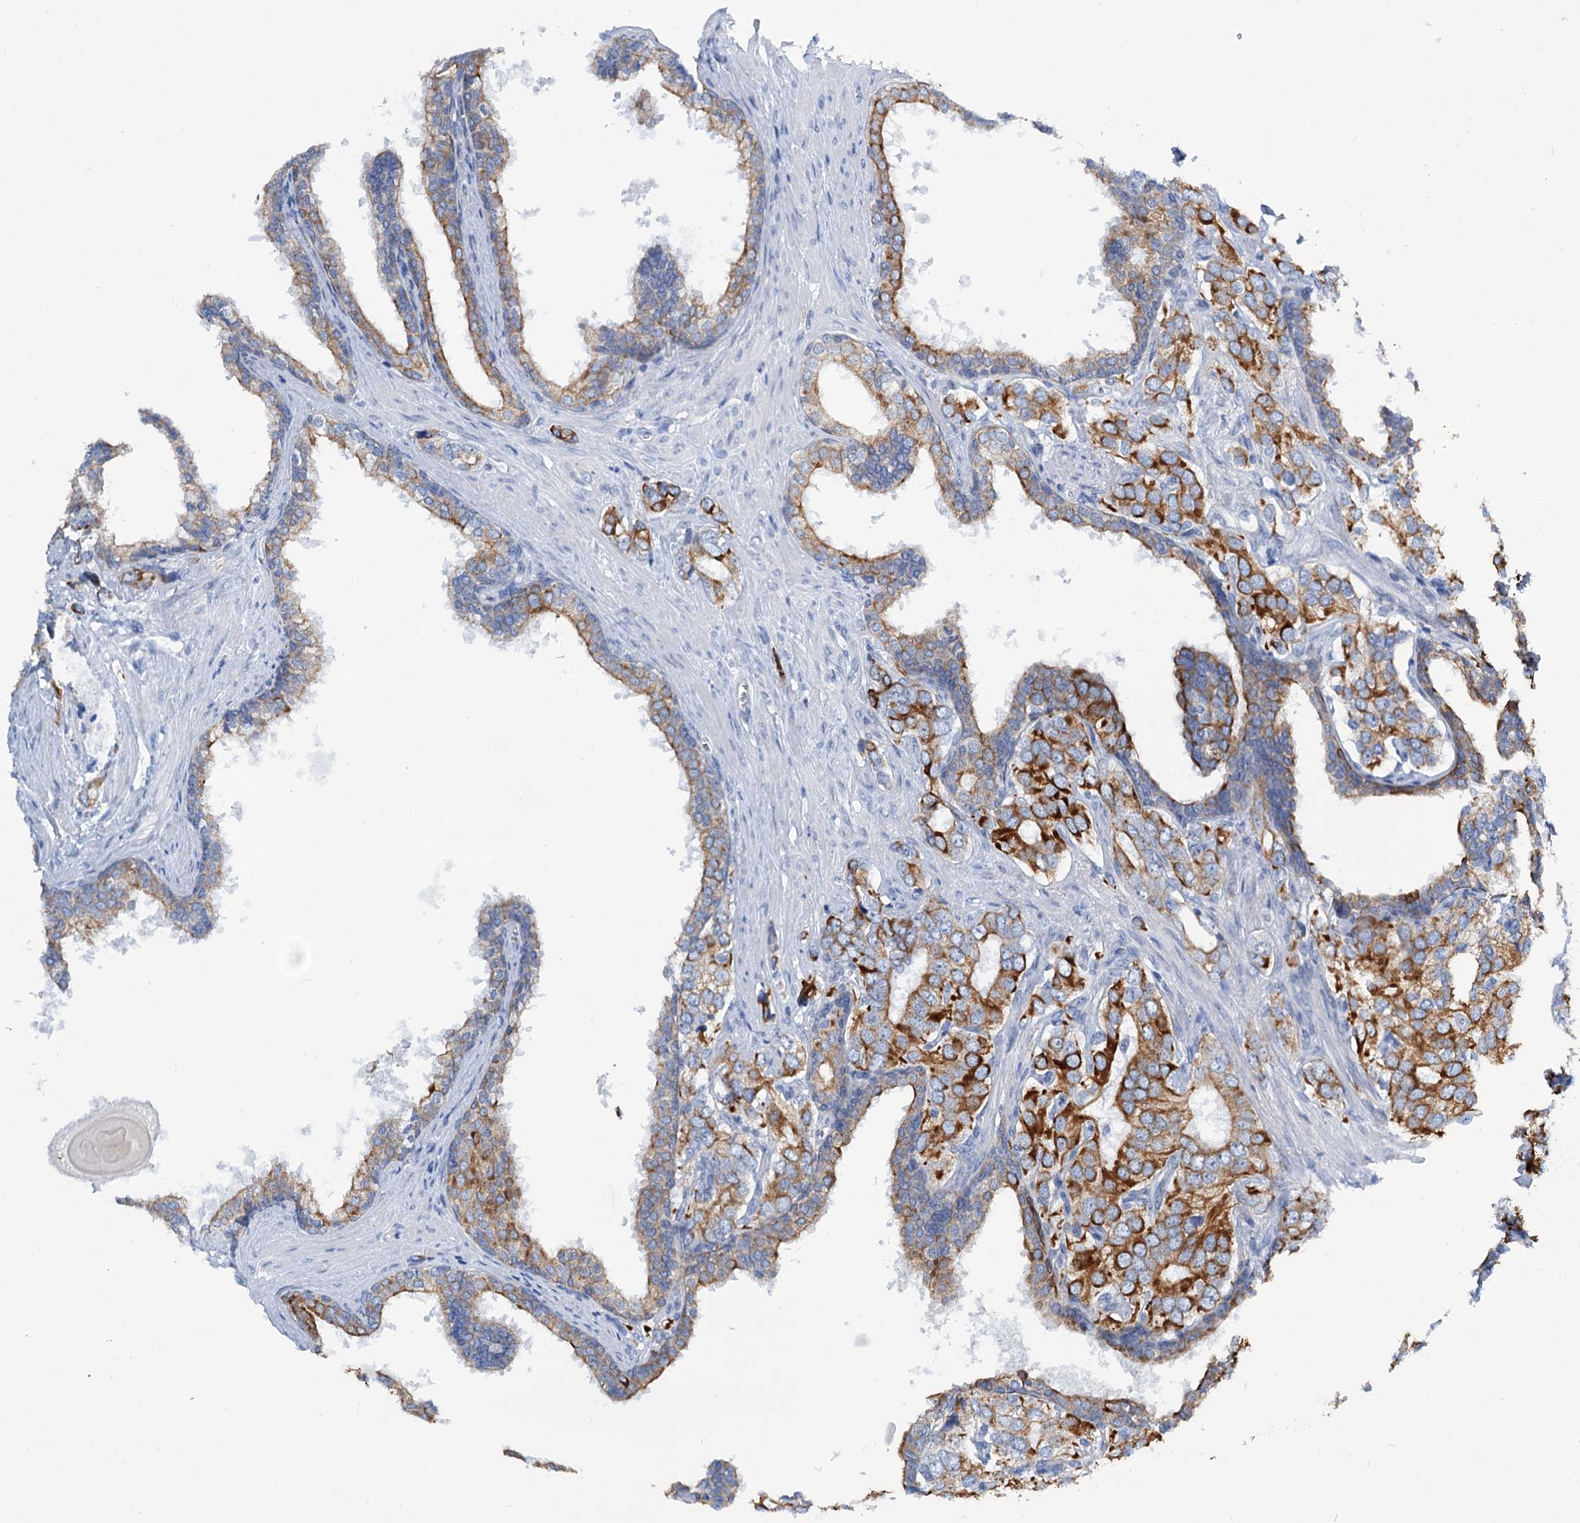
{"staining": {"intensity": "moderate", "quantity": ">75%", "location": "cytoplasmic/membranous"}, "tissue": "prostate cancer", "cell_type": "Tumor cells", "image_type": "cancer", "snomed": [{"axis": "morphology", "description": "Adenocarcinoma, High grade"}, {"axis": "topography", "description": "Prostate"}], "caption": "Moderate cytoplasmic/membranous positivity for a protein is present in approximately >75% of tumor cells of prostate cancer (adenocarcinoma (high-grade)) using immunohistochemistry (IHC).", "gene": "FAAP20", "patient": {"sex": "male", "age": 66}}